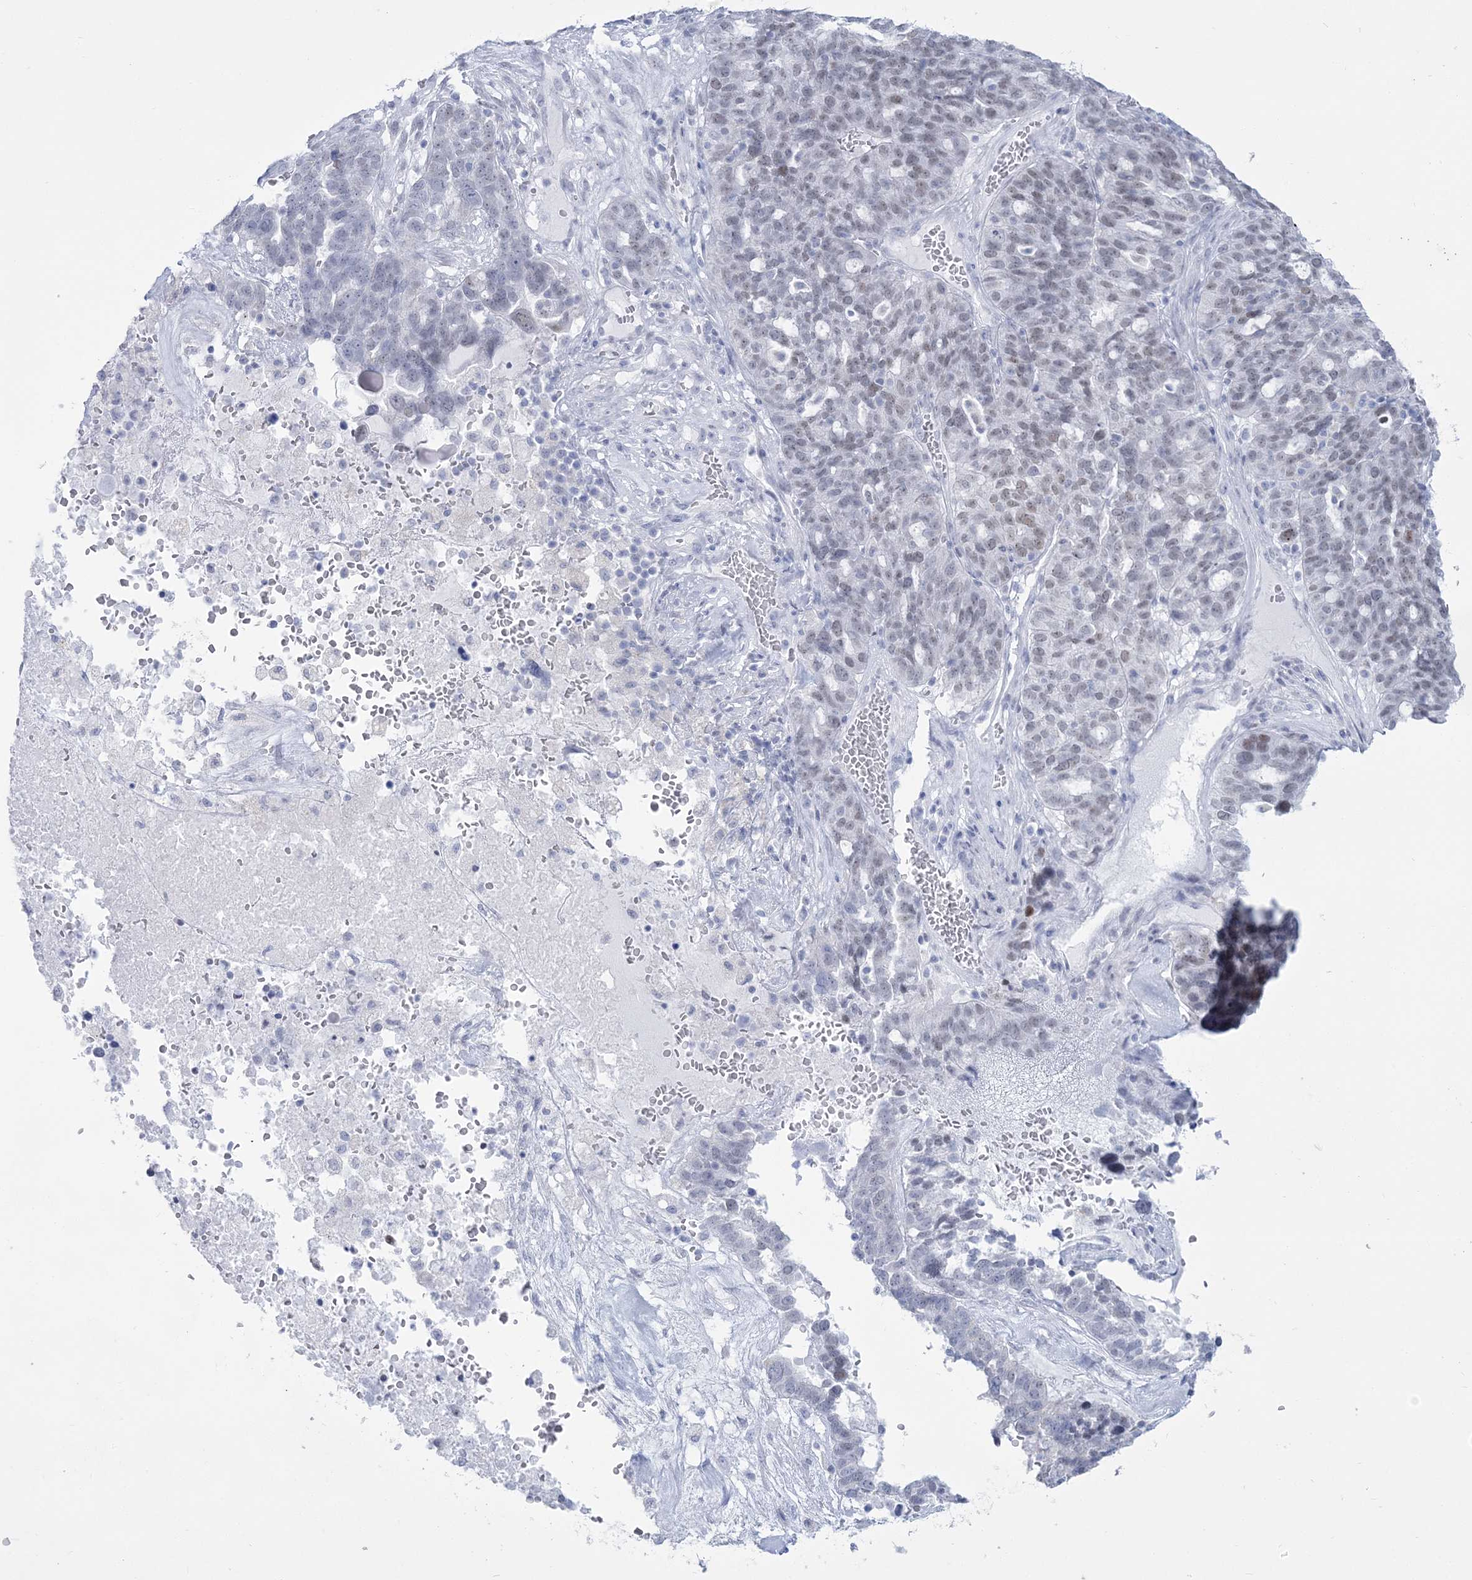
{"staining": {"intensity": "weak", "quantity": "<25%", "location": "nuclear"}, "tissue": "ovarian cancer", "cell_type": "Tumor cells", "image_type": "cancer", "snomed": [{"axis": "morphology", "description": "Cystadenocarcinoma, serous, NOS"}, {"axis": "topography", "description": "Ovary"}], "caption": "The histopathology image reveals no staining of tumor cells in serous cystadenocarcinoma (ovarian). Nuclei are stained in blue.", "gene": "ZNF843", "patient": {"sex": "female", "age": 59}}